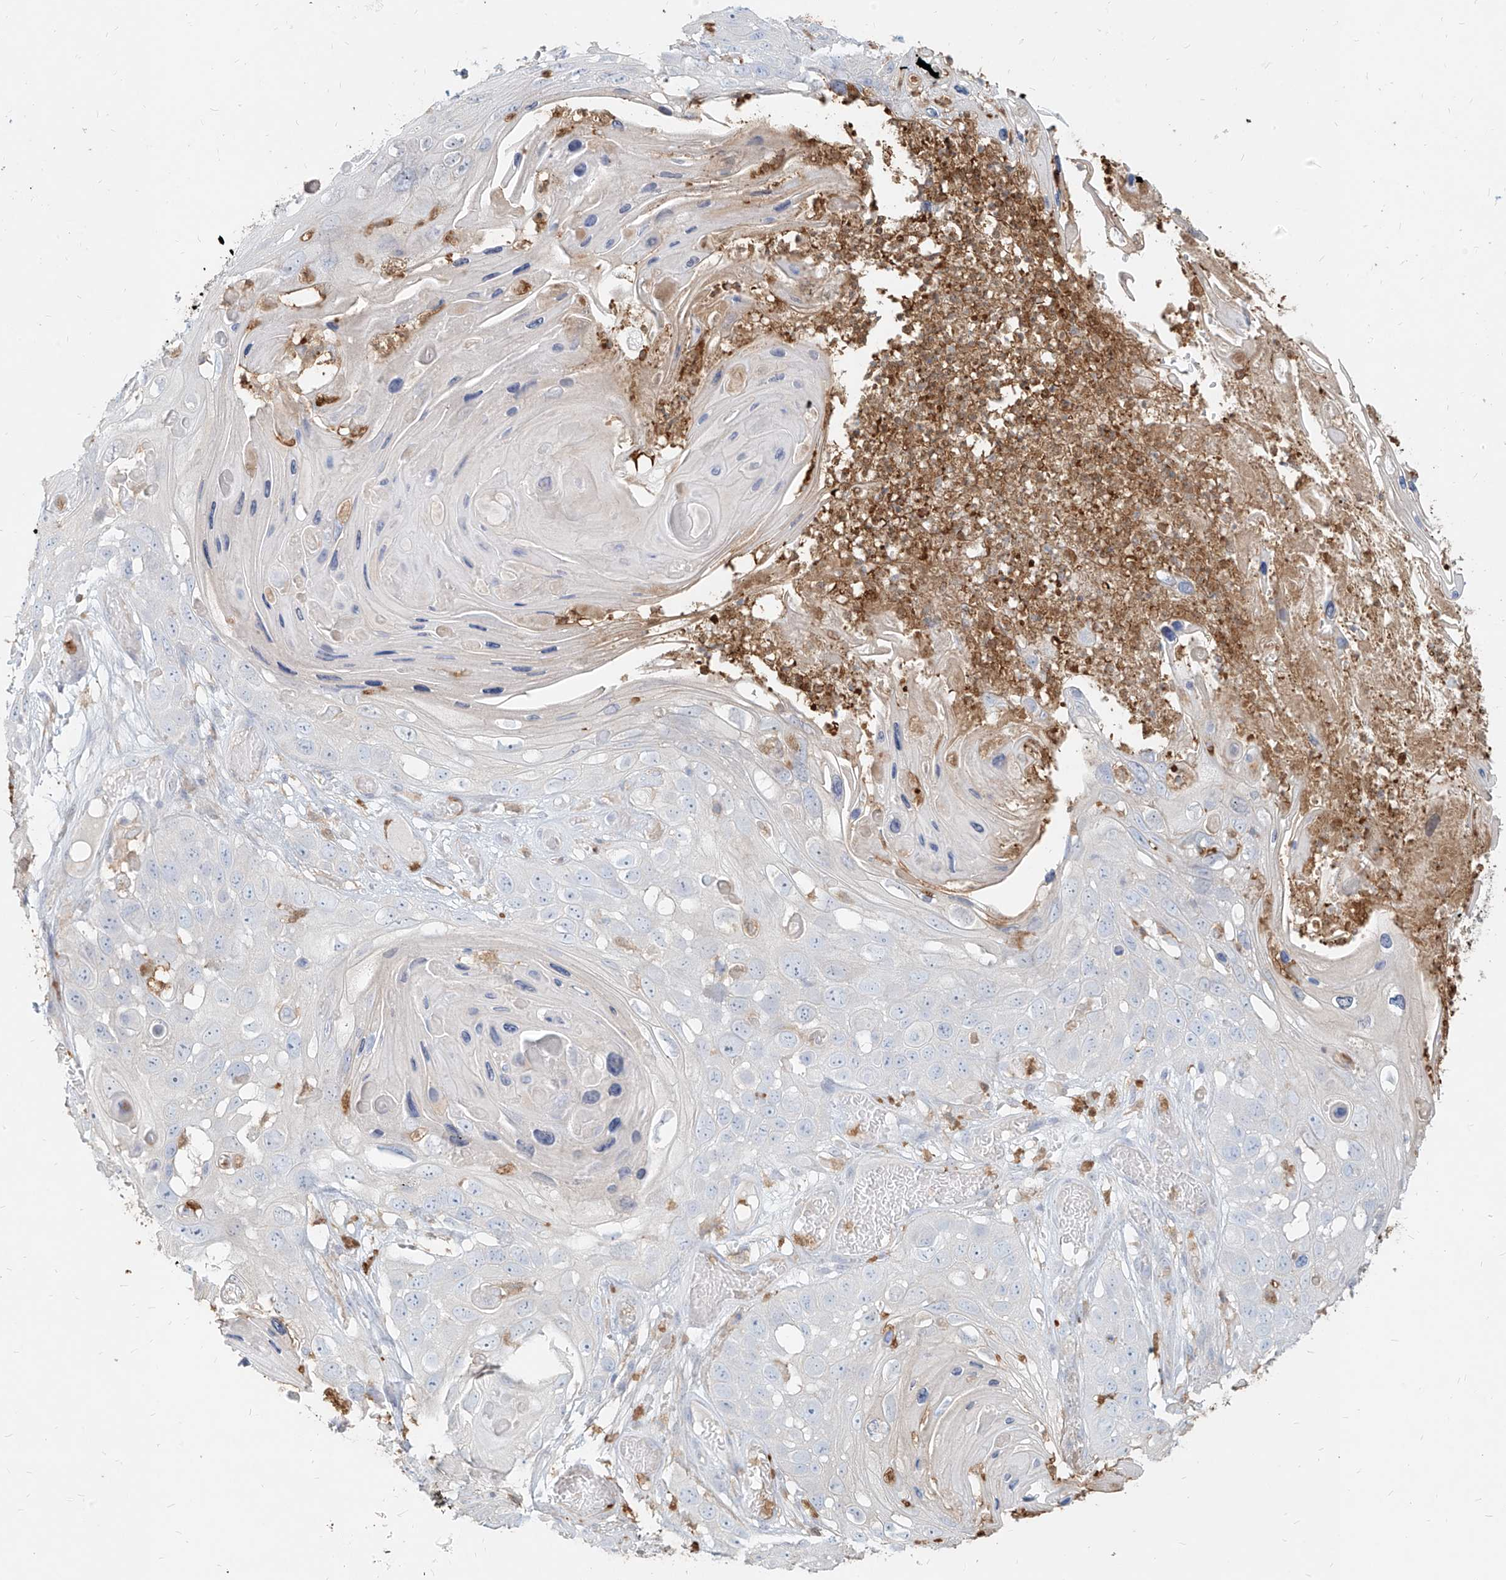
{"staining": {"intensity": "negative", "quantity": "none", "location": "none"}, "tissue": "skin cancer", "cell_type": "Tumor cells", "image_type": "cancer", "snomed": [{"axis": "morphology", "description": "Squamous cell carcinoma, NOS"}, {"axis": "topography", "description": "Skin"}], "caption": "High magnification brightfield microscopy of skin squamous cell carcinoma stained with DAB (3,3'-diaminobenzidine) (brown) and counterstained with hematoxylin (blue): tumor cells show no significant staining.", "gene": "PGD", "patient": {"sex": "male", "age": 55}}